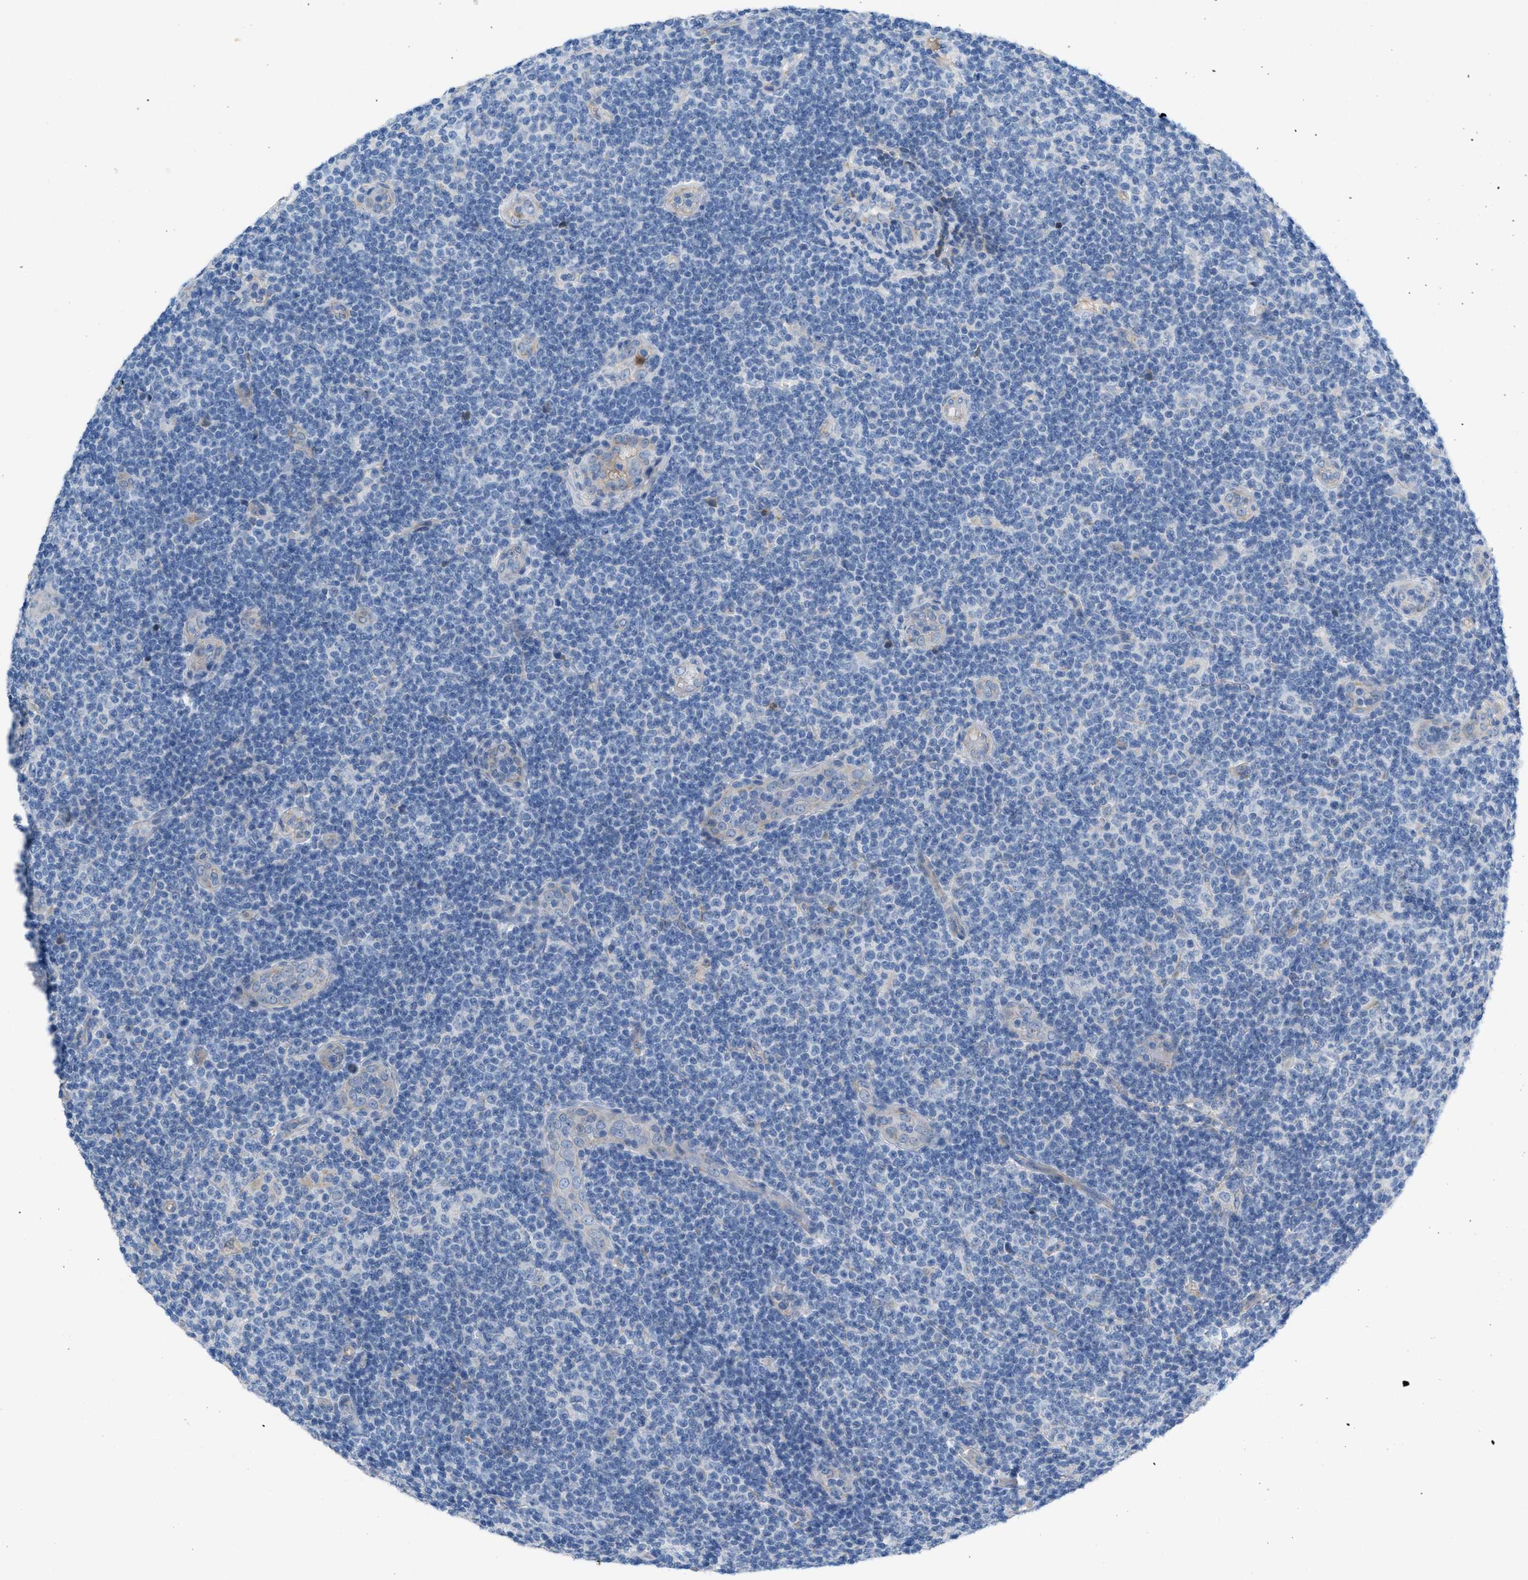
{"staining": {"intensity": "negative", "quantity": "none", "location": "none"}, "tissue": "lymphoma", "cell_type": "Tumor cells", "image_type": "cancer", "snomed": [{"axis": "morphology", "description": "Malignant lymphoma, non-Hodgkin's type, Low grade"}, {"axis": "topography", "description": "Lymph node"}], "caption": "Histopathology image shows no significant protein expression in tumor cells of low-grade malignant lymphoma, non-Hodgkin's type.", "gene": "CRB3", "patient": {"sex": "male", "age": 83}}